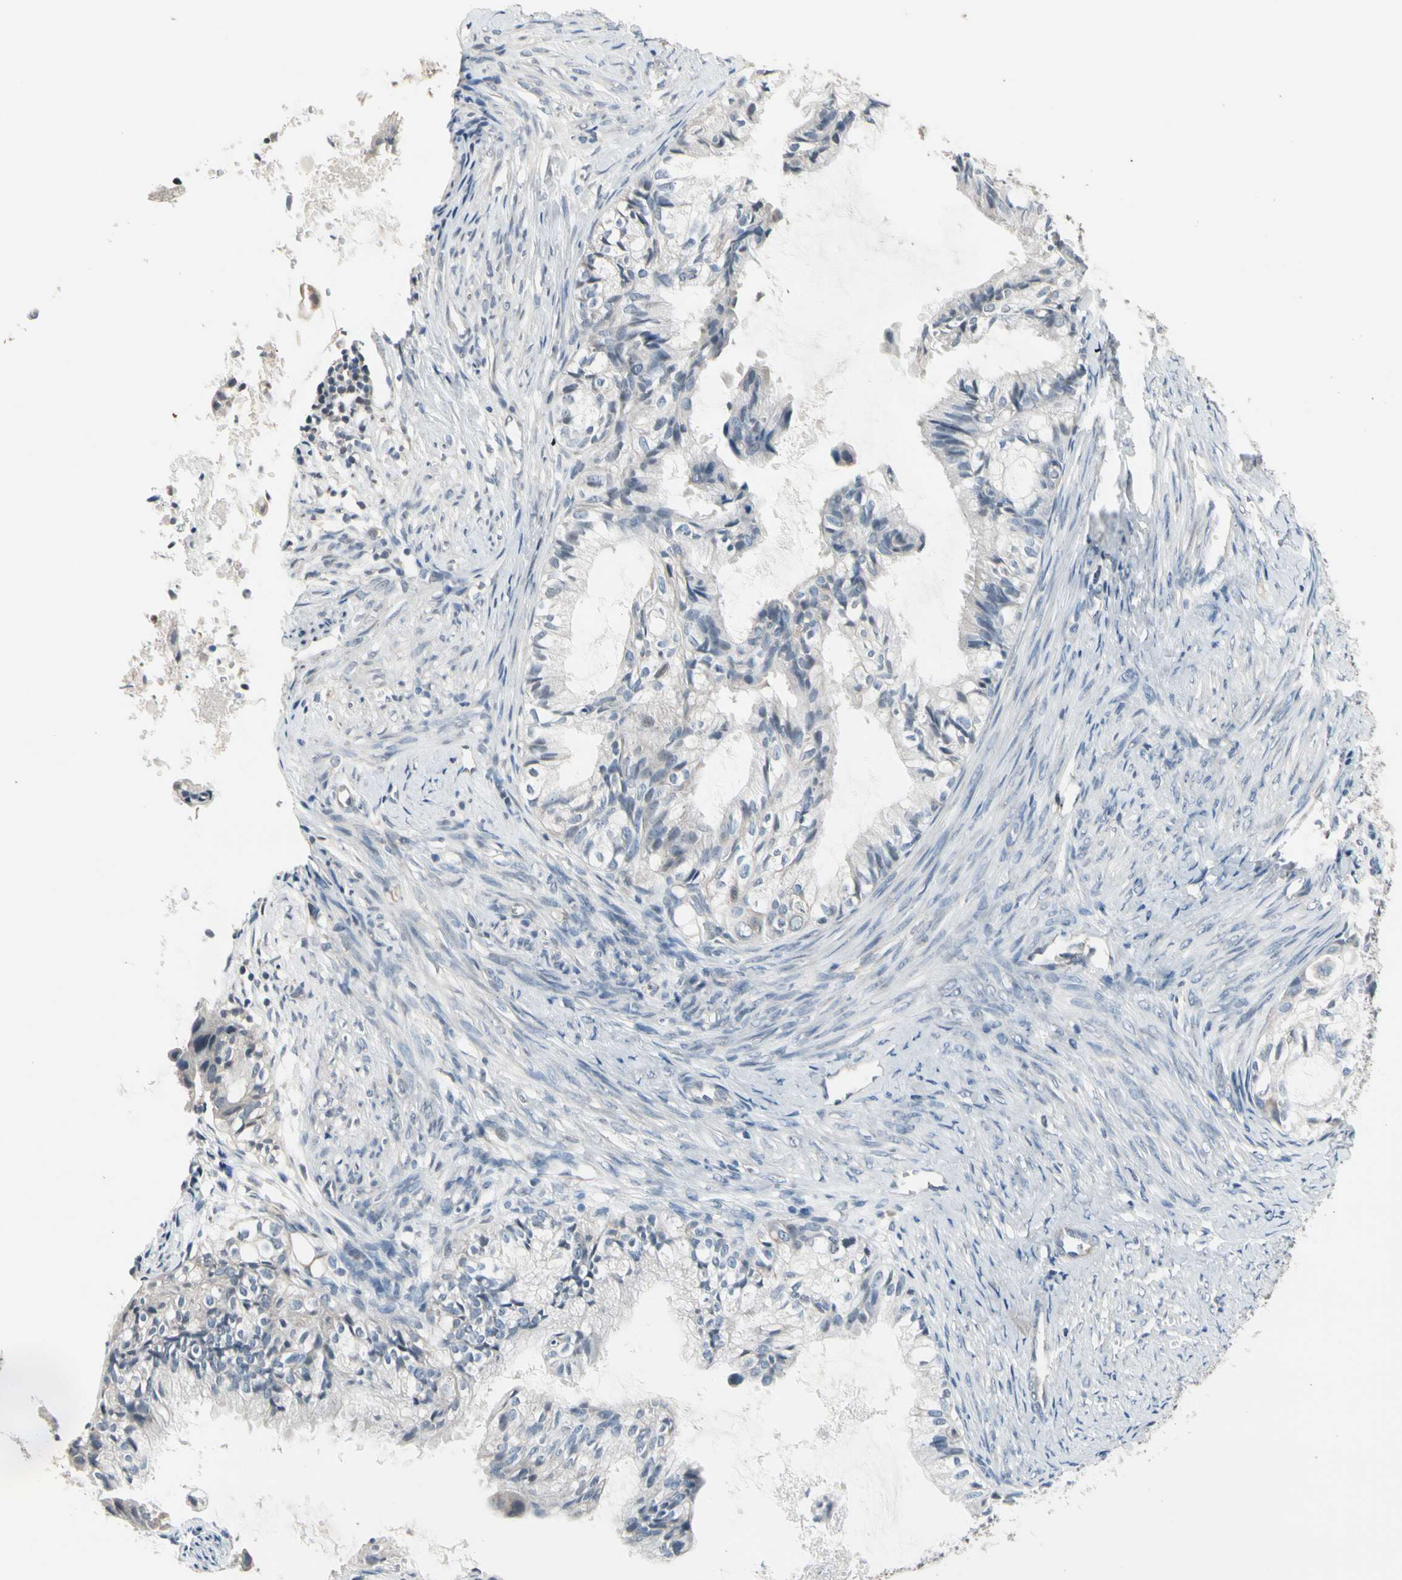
{"staining": {"intensity": "weak", "quantity": "<25%", "location": "cytoplasmic/membranous"}, "tissue": "cervical cancer", "cell_type": "Tumor cells", "image_type": "cancer", "snomed": [{"axis": "morphology", "description": "Normal tissue, NOS"}, {"axis": "morphology", "description": "Adenocarcinoma, NOS"}, {"axis": "topography", "description": "Cervix"}, {"axis": "topography", "description": "Endometrium"}], "caption": "Tumor cells are negative for protein expression in human cervical adenocarcinoma.", "gene": "SV2A", "patient": {"sex": "female", "age": 86}}